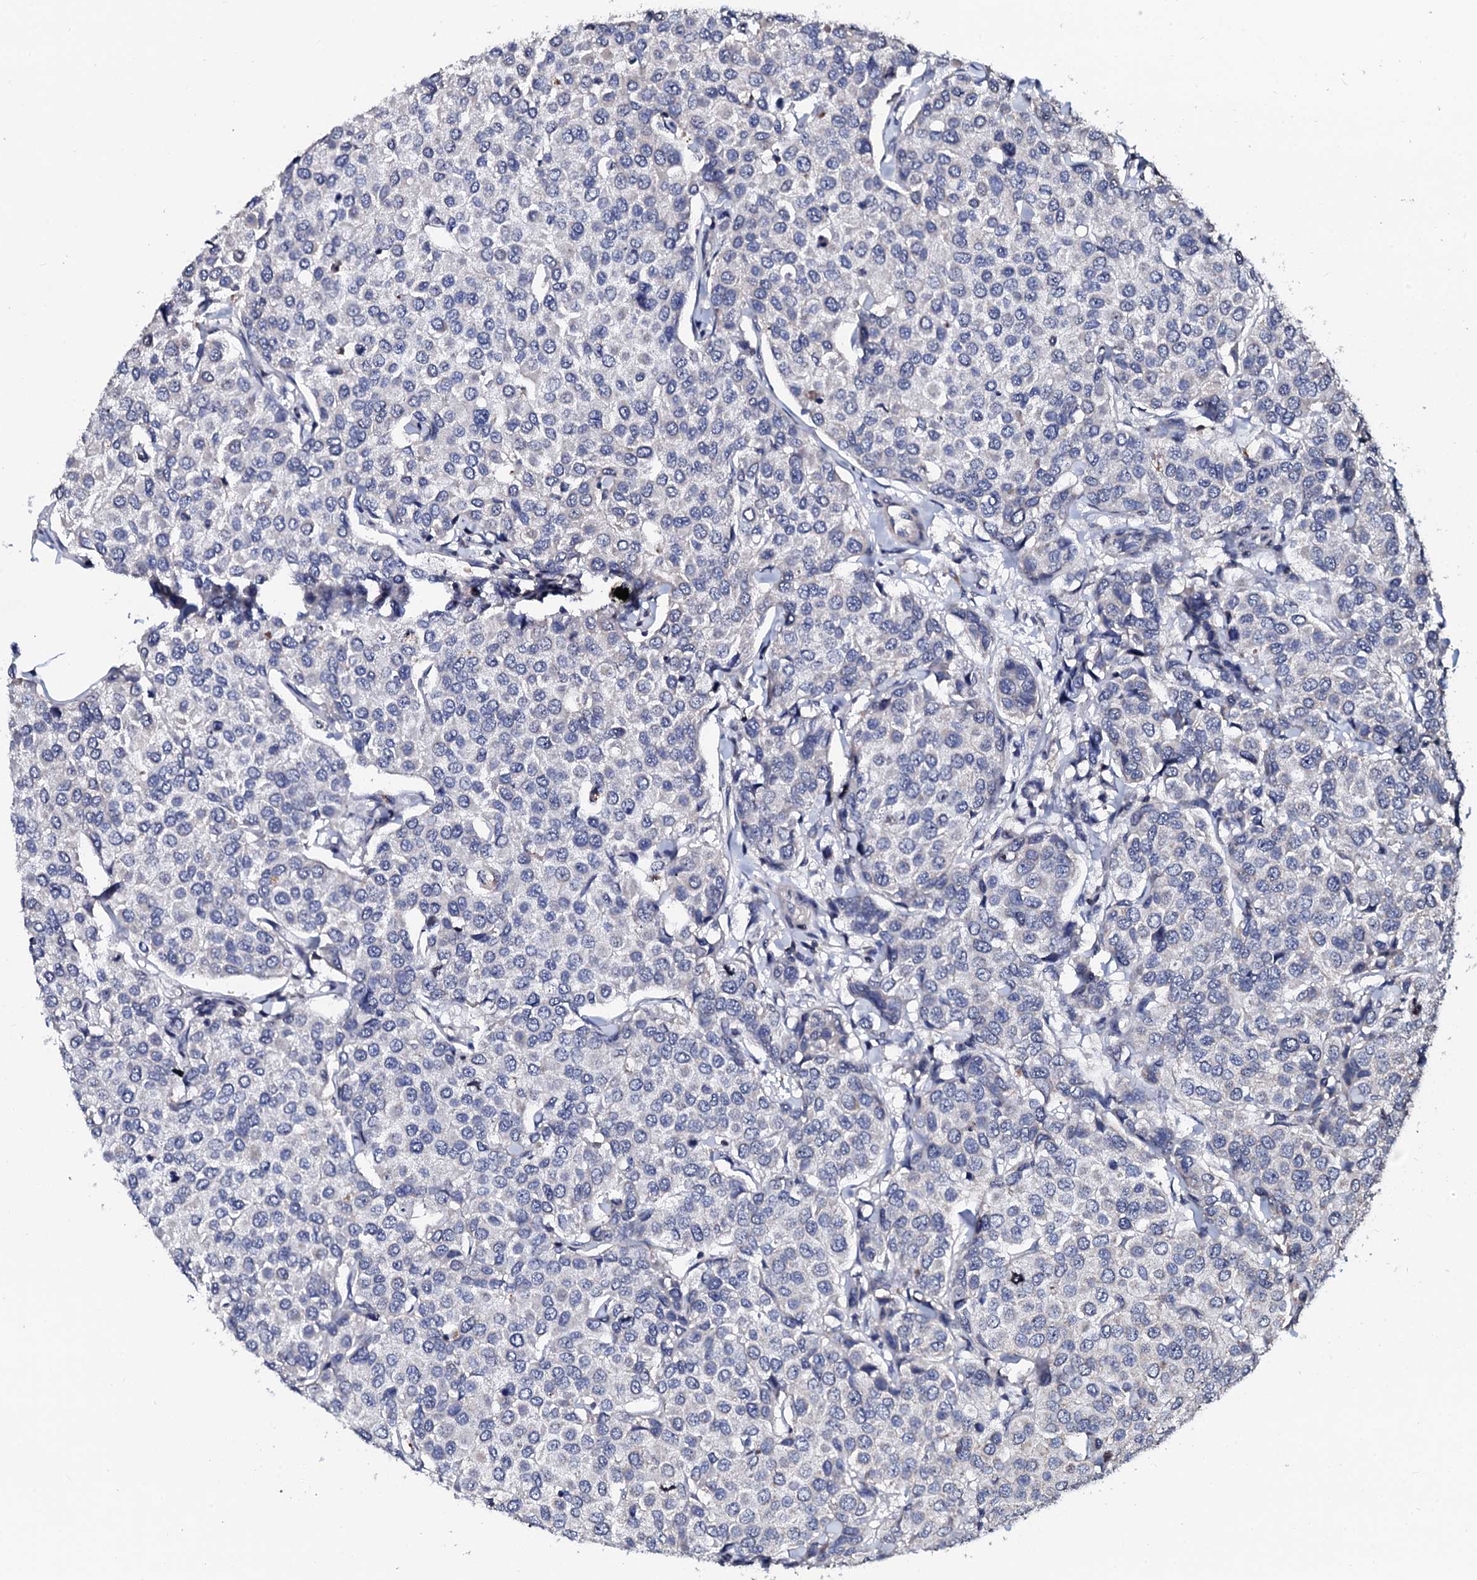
{"staining": {"intensity": "negative", "quantity": "none", "location": "none"}, "tissue": "breast cancer", "cell_type": "Tumor cells", "image_type": "cancer", "snomed": [{"axis": "morphology", "description": "Duct carcinoma"}, {"axis": "topography", "description": "Breast"}], "caption": "An immunohistochemistry (IHC) photomicrograph of breast intraductal carcinoma is shown. There is no staining in tumor cells of breast intraductal carcinoma. (Immunohistochemistry (ihc), brightfield microscopy, high magnification).", "gene": "SLC37A4", "patient": {"sex": "female", "age": 55}}